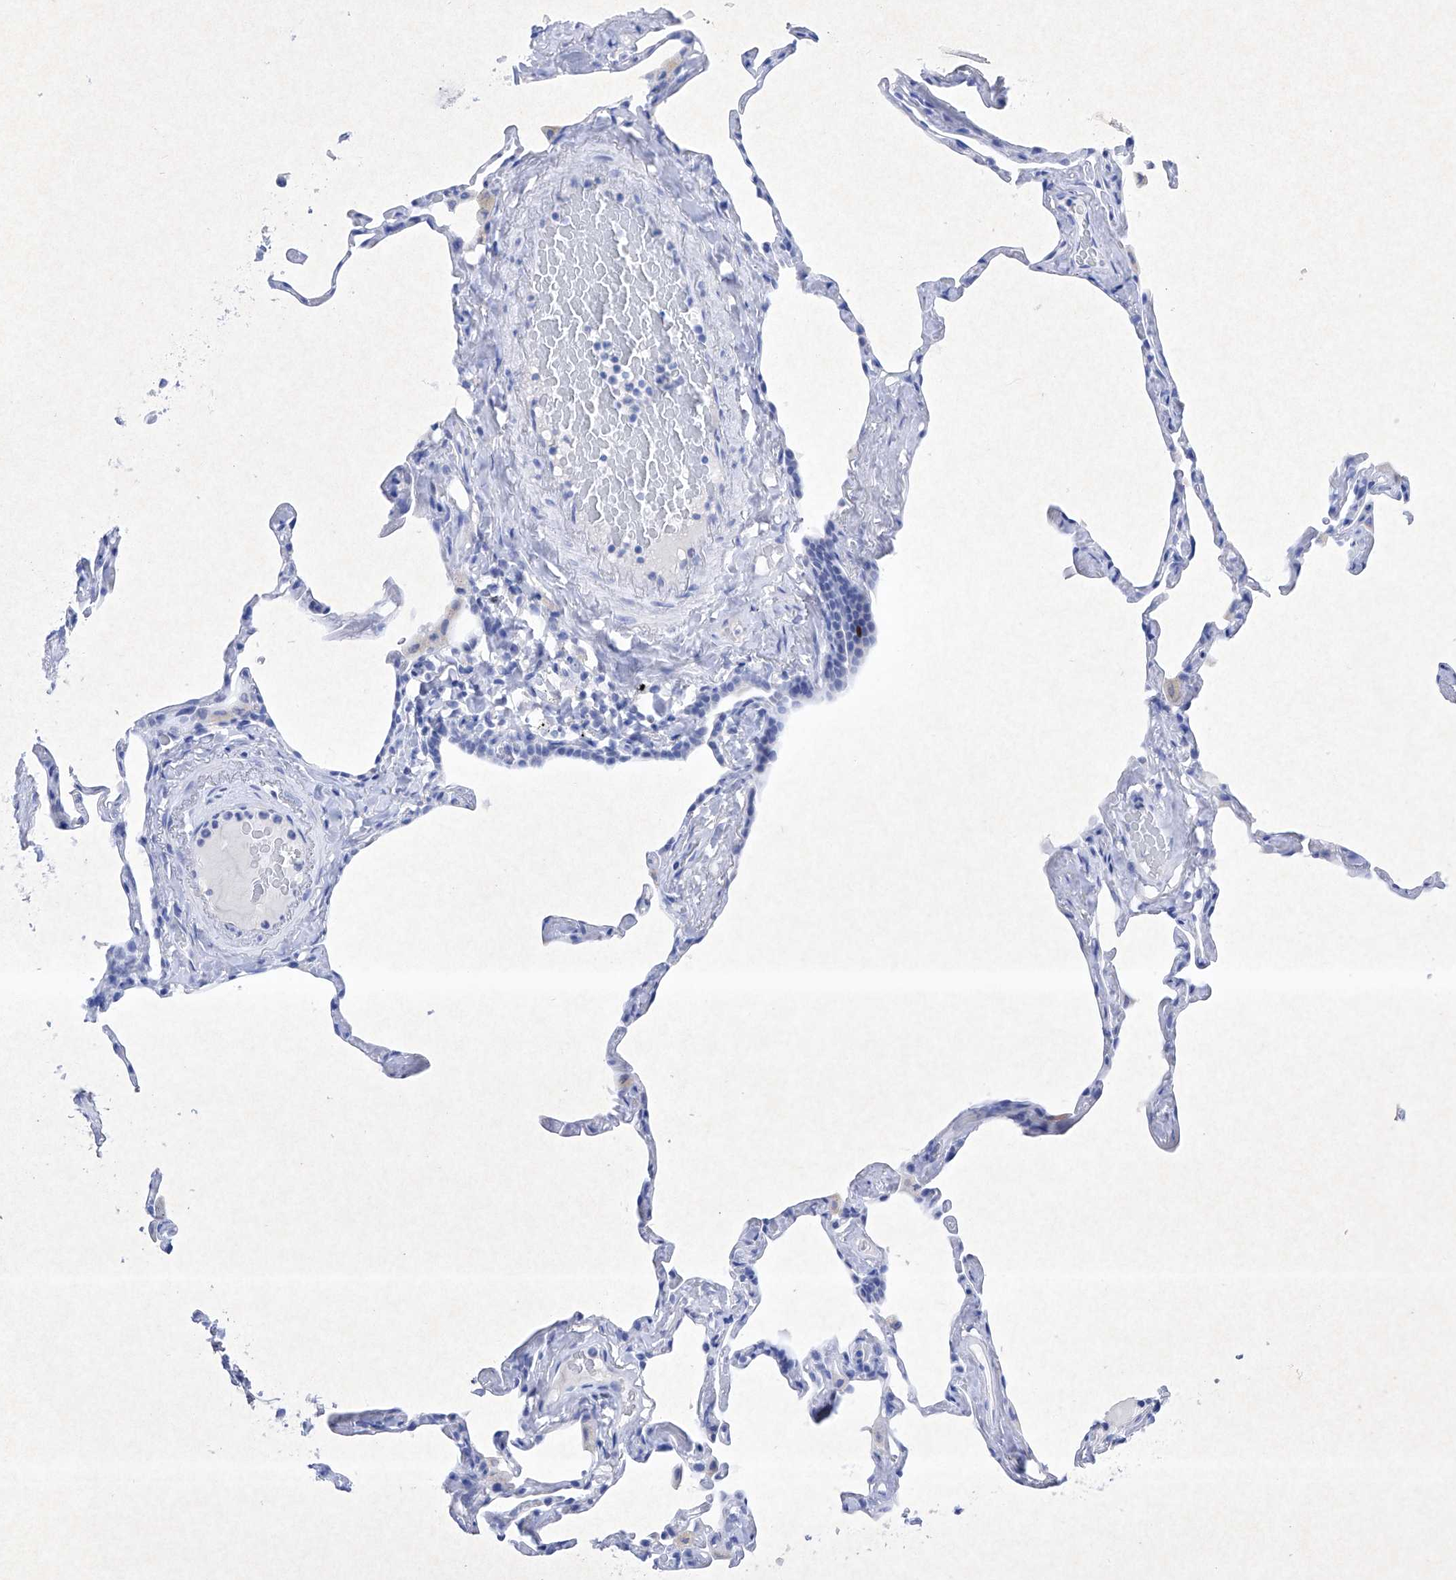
{"staining": {"intensity": "negative", "quantity": "none", "location": "none"}, "tissue": "lung", "cell_type": "Alveolar cells", "image_type": "normal", "snomed": [{"axis": "morphology", "description": "Normal tissue, NOS"}, {"axis": "topography", "description": "Lung"}], "caption": "Immunohistochemistry (IHC) histopathology image of unremarkable lung: lung stained with DAB (3,3'-diaminobenzidine) exhibits no significant protein expression in alveolar cells.", "gene": "BARX2", "patient": {"sex": "male", "age": 65}}